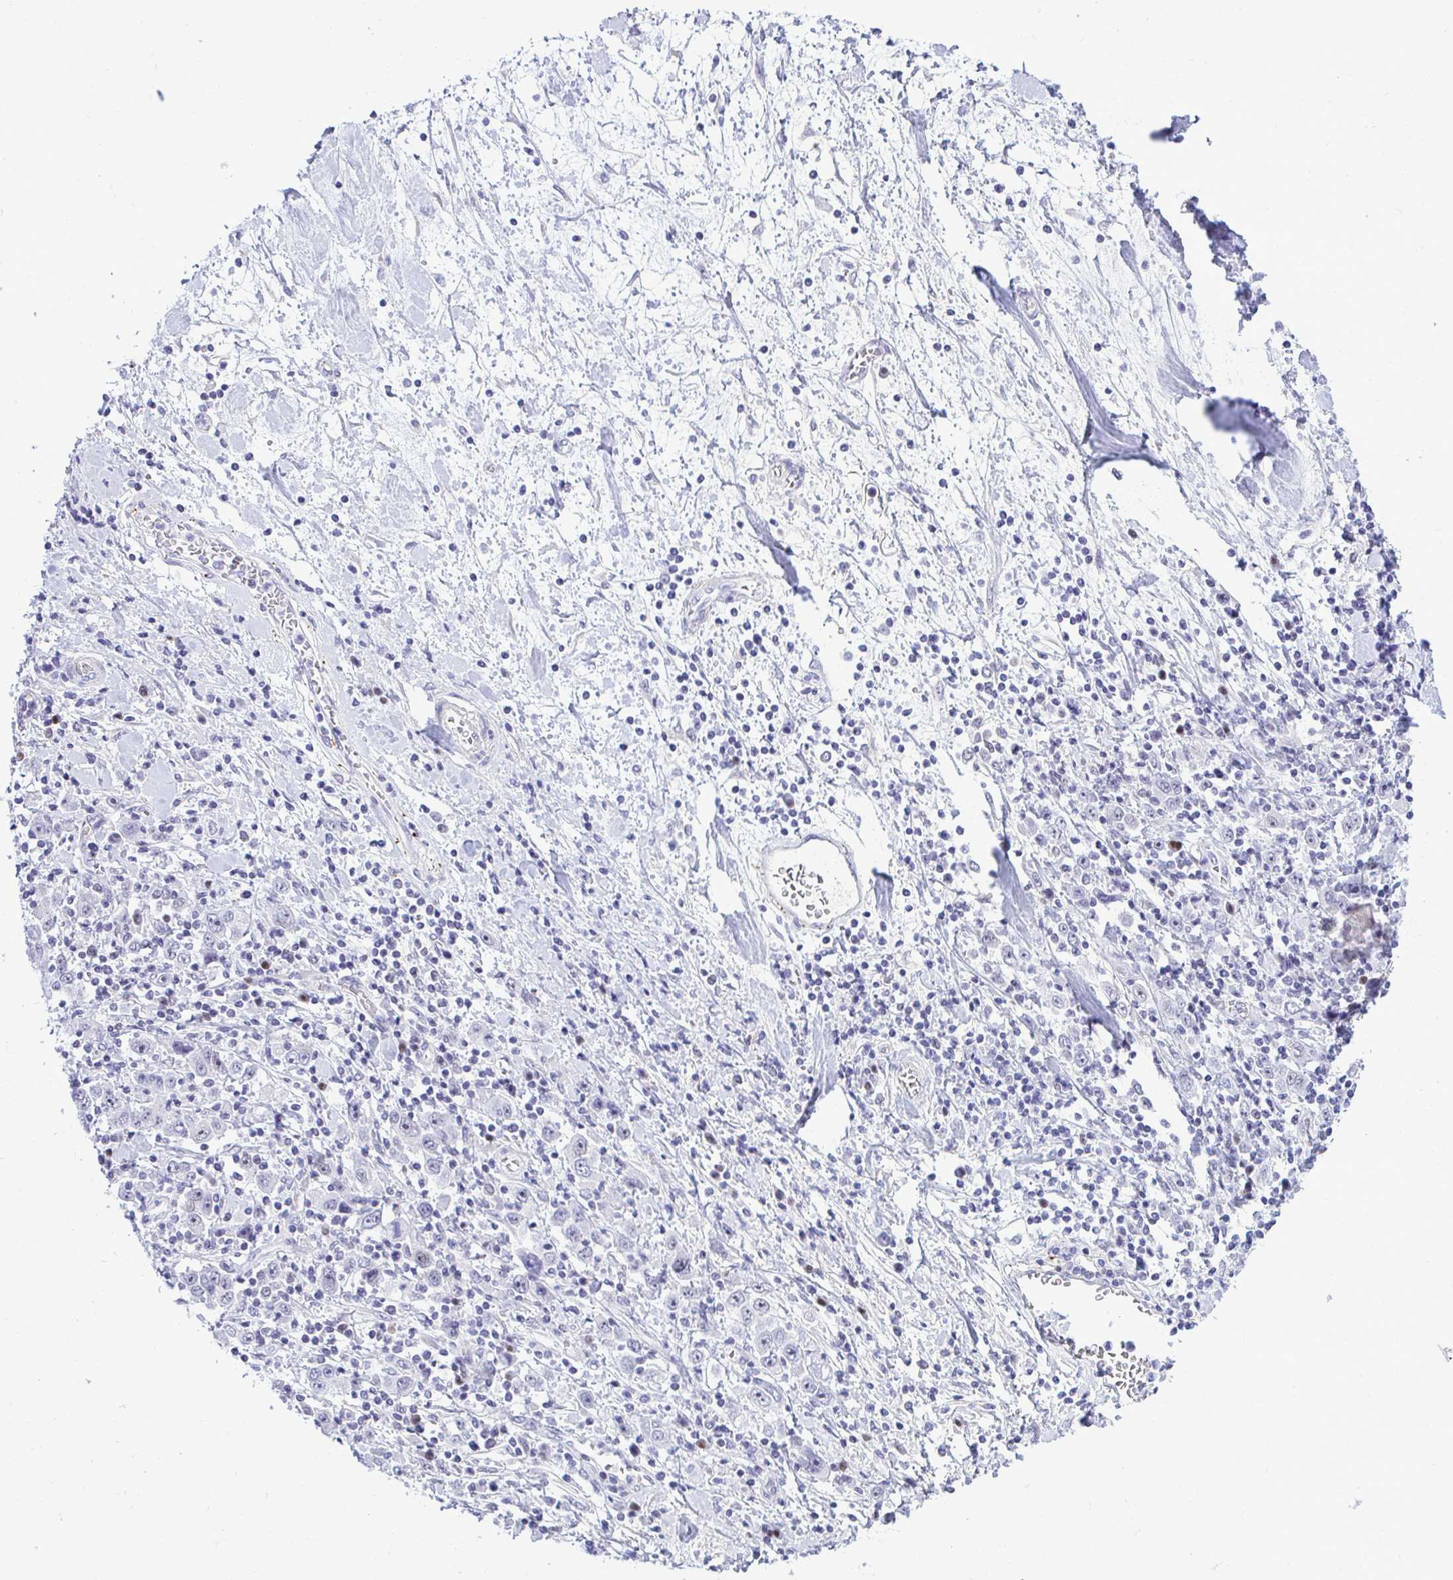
{"staining": {"intensity": "negative", "quantity": "none", "location": "none"}, "tissue": "stomach cancer", "cell_type": "Tumor cells", "image_type": "cancer", "snomed": [{"axis": "morphology", "description": "Normal tissue, NOS"}, {"axis": "morphology", "description": "Adenocarcinoma, NOS"}, {"axis": "topography", "description": "Stomach, upper"}, {"axis": "topography", "description": "Stomach"}], "caption": "Immunohistochemical staining of adenocarcinoma (stomach) exhibits no significant staining in tumor cells.", "gene": "SLC25A51", "patient": {"sex": "male", "age": 59}}